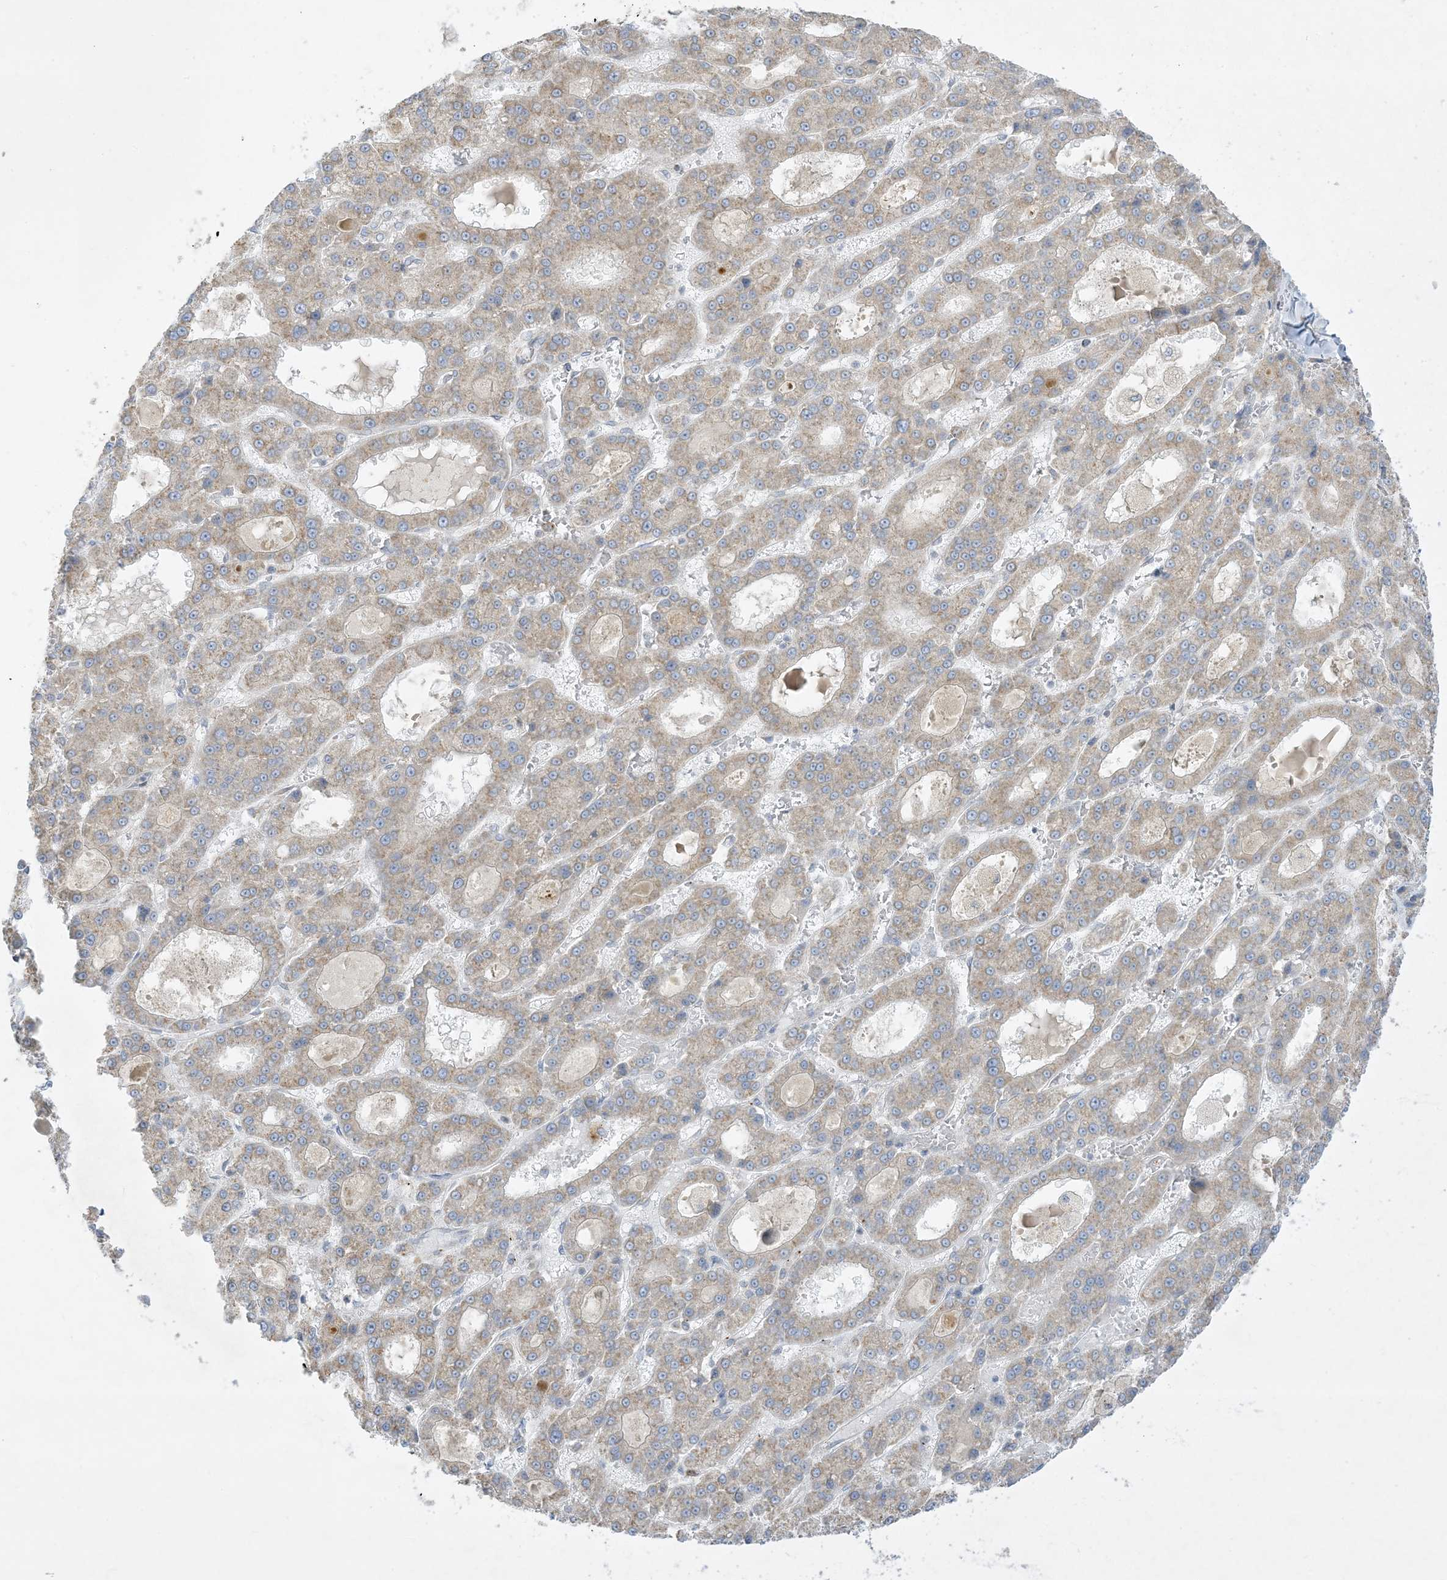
{"staining": {"intensity": "weak", "quantity": ">75%", "location": "cytoplasmic/membranous"}, "tissue": "liver cancer", "cell_type": "Tumor cells", "image_type": "cancer", "snomed": [{"axis": "morphology", "description": "Carcinoma, Hepatocellular, NOS"}, {"axis": "topography", "description": "Liver"}], "caption": "A high-resolution histopathology image shows immunohistochemistry (IHC) staining of liver cancer (hepatocellular carcinoma), which displays weak cytoplasmic/membranous positivity in about >75% of tumor cells. (Brightfield microscopy of DAB IHC at high magnification).", "gene": "RPP40", "patient": {"sex": "male", "age": 70}}